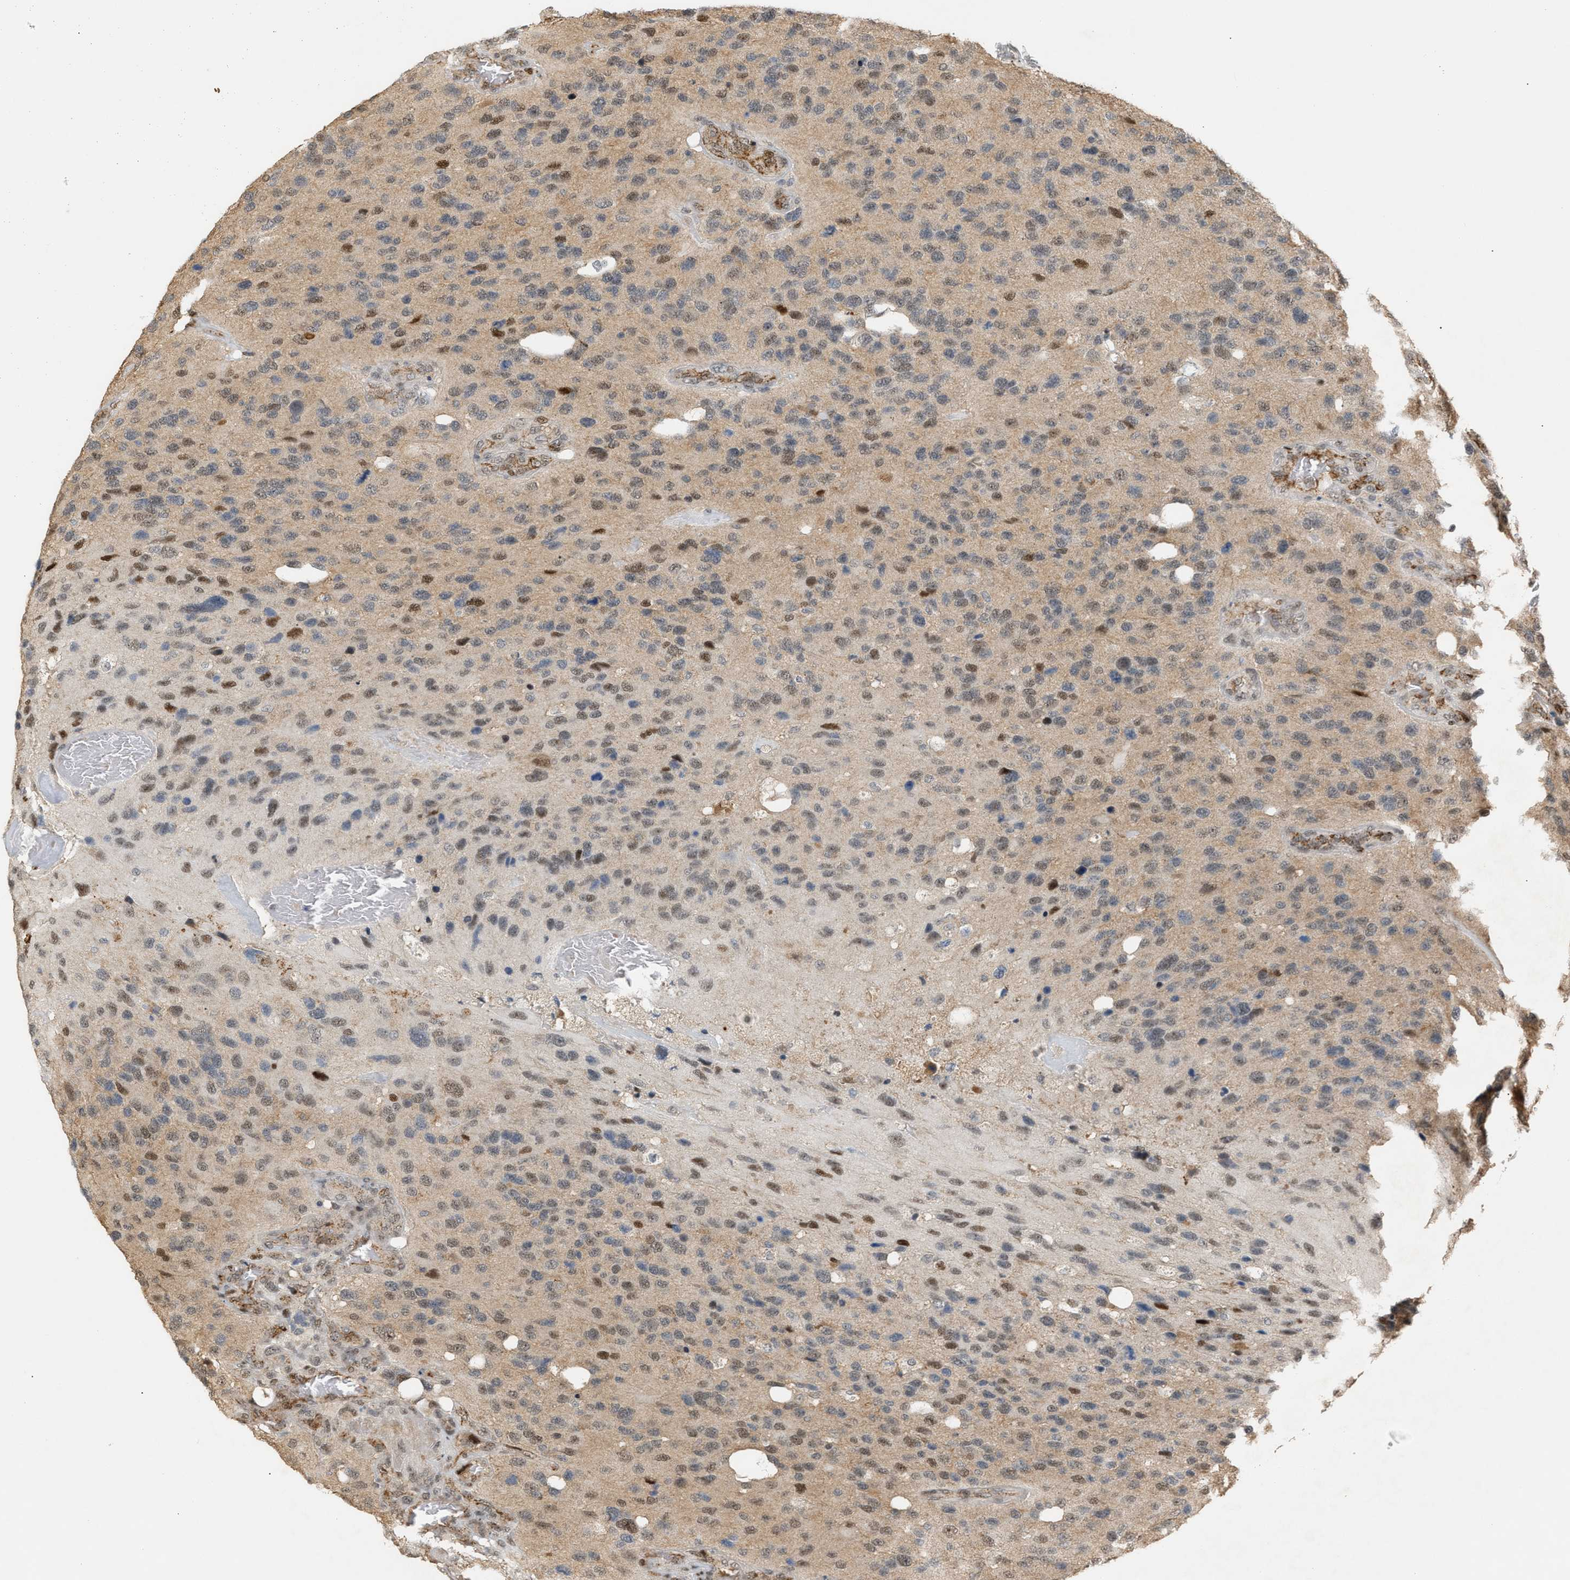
{"staining": {"intensity": "moderate", "quantity": "<25%", "location": "cytoplasmic/membranous,nuclear"}, "tissue": "glioma", "cell_type": "Tumor cells", "image_type": "cancer", "snomed": [{"axis": "morphology", "description": "Glioma, malignant, High grade"}, {"axis": "topography", "description": "Brain"}], "caption": "Protein staining reveals moderate cytoplasmic/membranous and nuclear positivity in approximately <25% of tumor cells in high-grade glioma (malignant). (DAB (3,3'-diaminobenzidine) IHC, brown staining for protein, blue staining for nuclei).", "gene": "ZFAND5", "patient": {"sex": "female", "age": 58}}